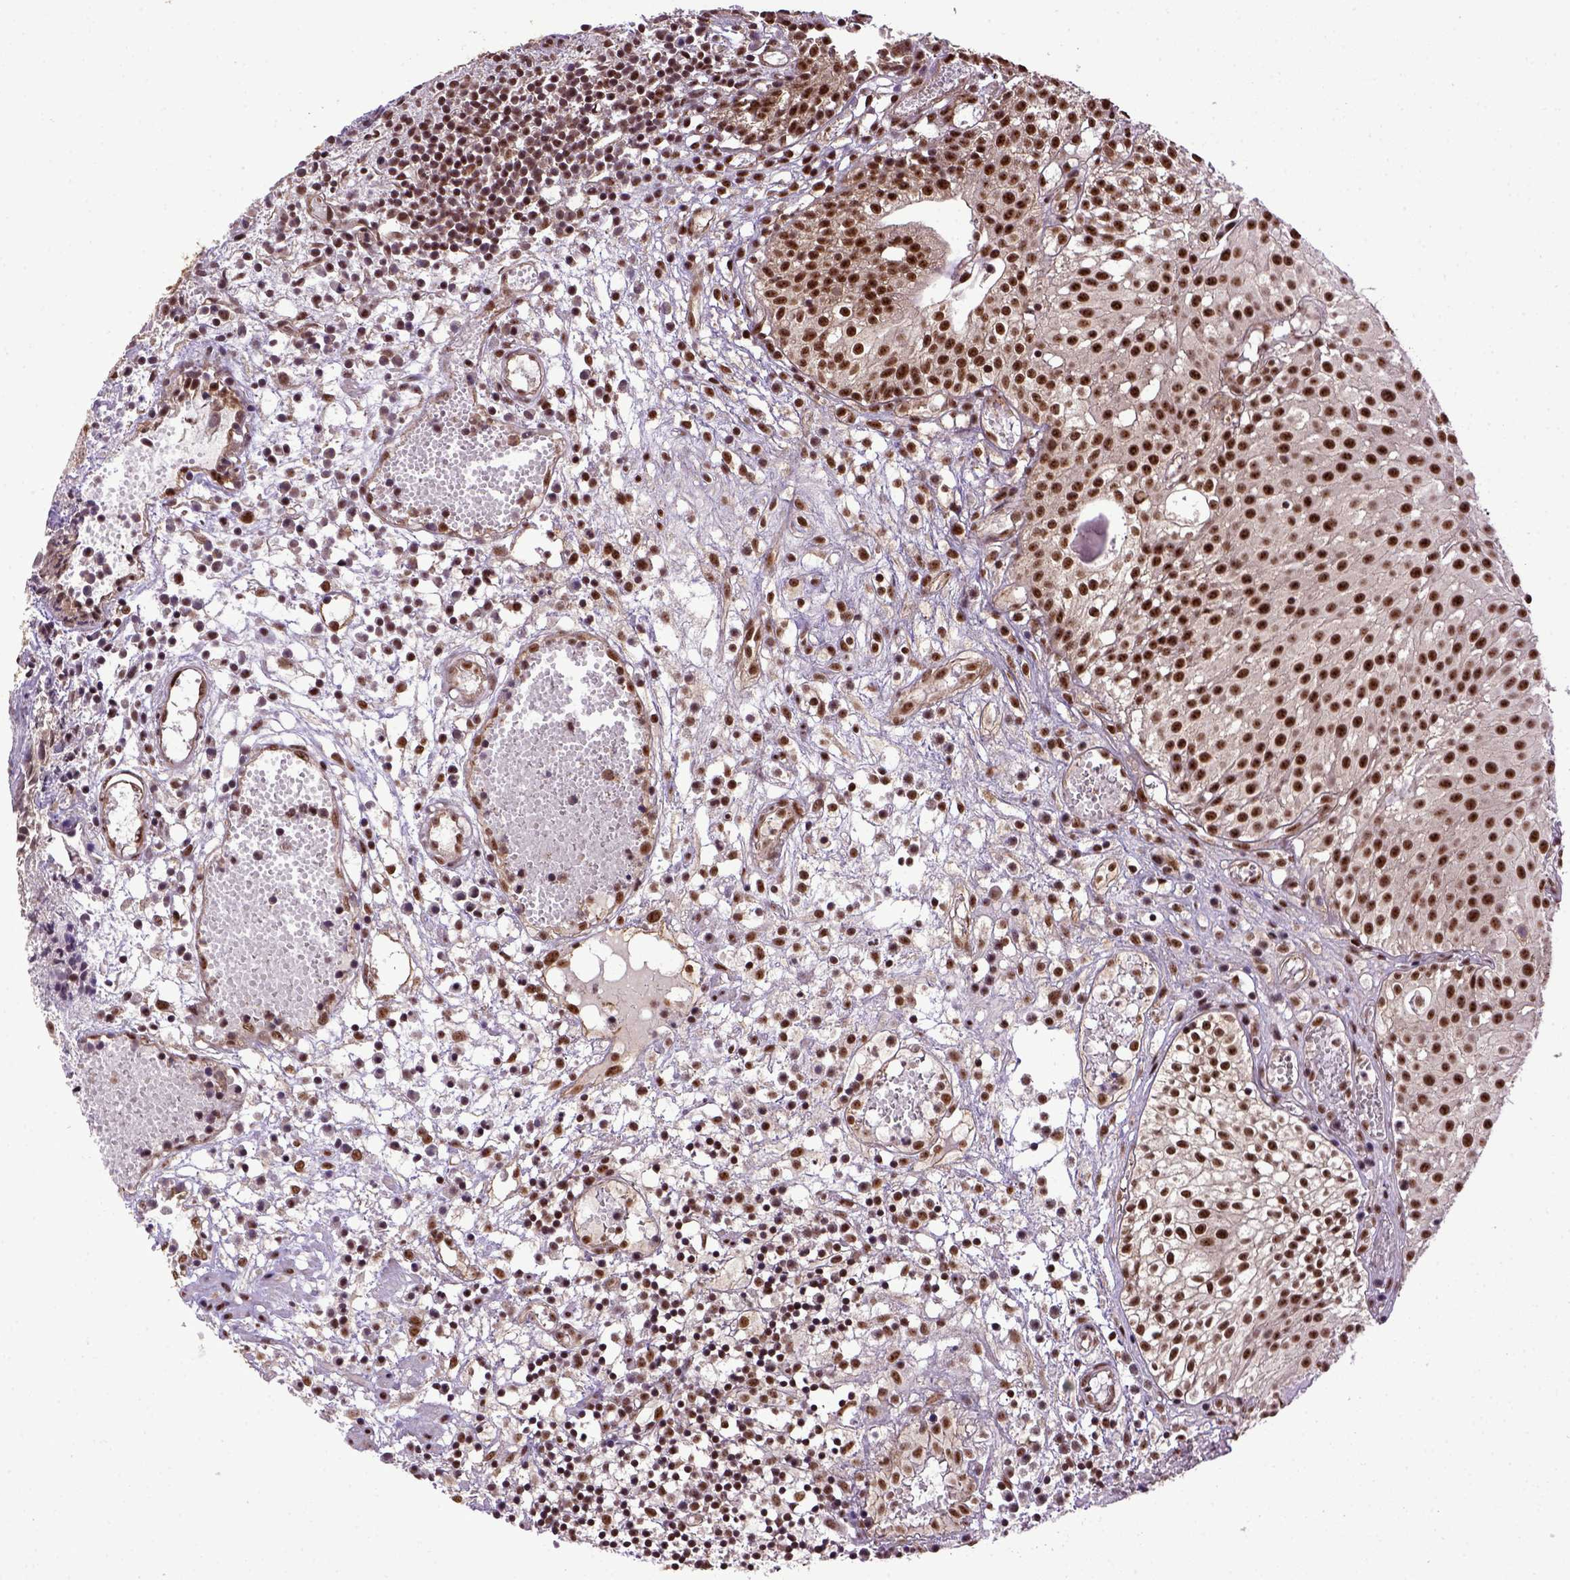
{"staining": {"intensity": "strong", "quantity": ">75%", "location": "nuclear"}, "tissue": "urothelial cancer", "cell_type": "Tumor cells", "image_type": "cancer", "snomed": [{"axis": "morphology", "description": "Urothelial carcinoma, Low grade"}, {"axis": "topography", "description": "Urinary bladder"}], "caption": "Strong nuclear staining for a protein is seen in approximately >75% of tumor cells of low-grade urothelial carcinoma using immunohistochemistry.", "gene": "PPIG", "patient": {"sex": "male", "age": 79}}